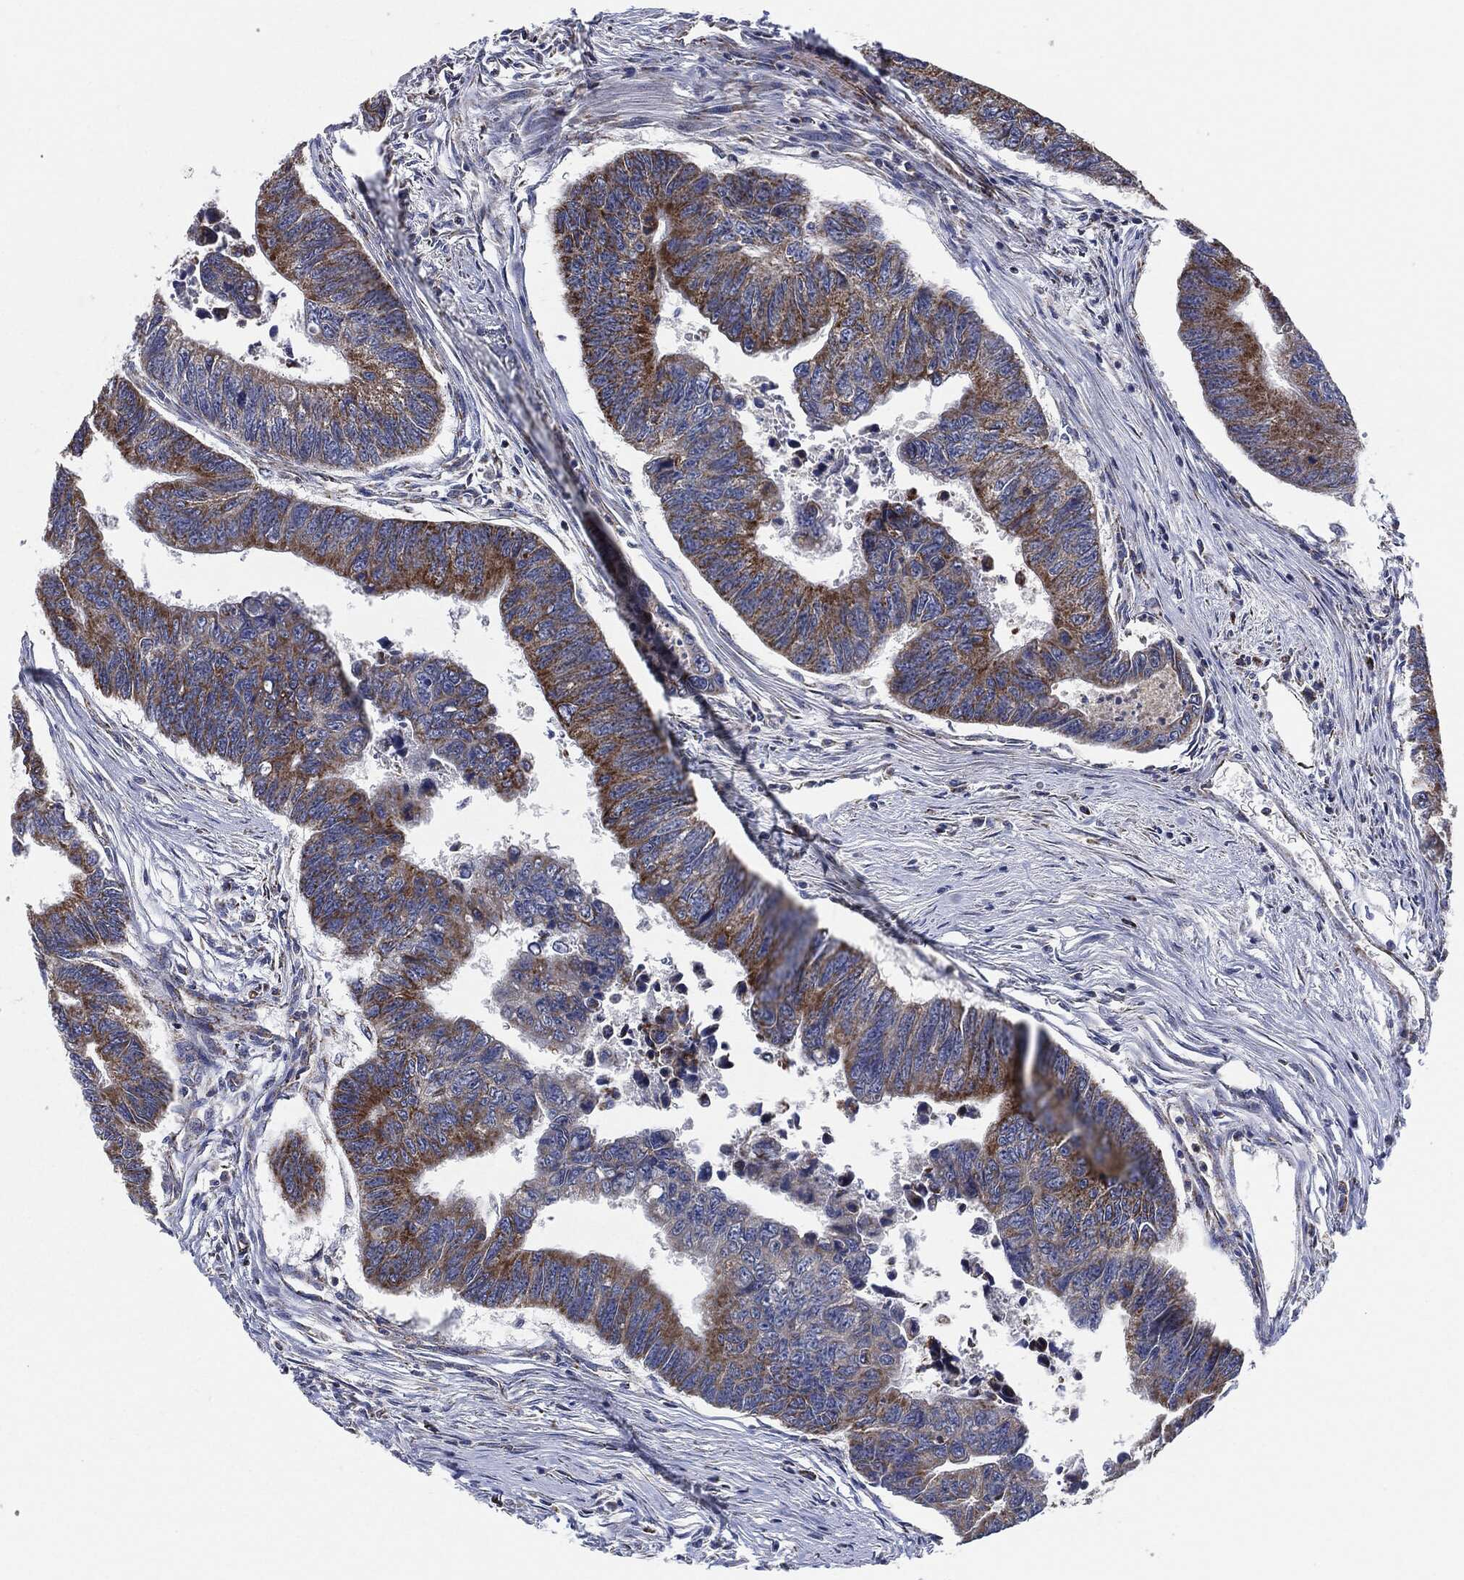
{"staining": {"intensity": "moderate", "quantity": "25%-75%", "location": "cytoplasmic/membranous"}, "tissue": "colorectal cancer", "cell_type": "Tumor cells", "image_type": "cancer", "snomed": [{"axis": "morphology", "description": "Adenocarcinoma, NOS"}, {"axis": "topography", "description": "Colon"}], "caption": "Colorectal adenocarcinoma stained for a protein (brown) reveals moderate cytoplasmic/membranous positive positivity in about 25%-75% of tumor cells.", "gene": "NDUFV2", "patient": {"sex": "female", "age": 65}}